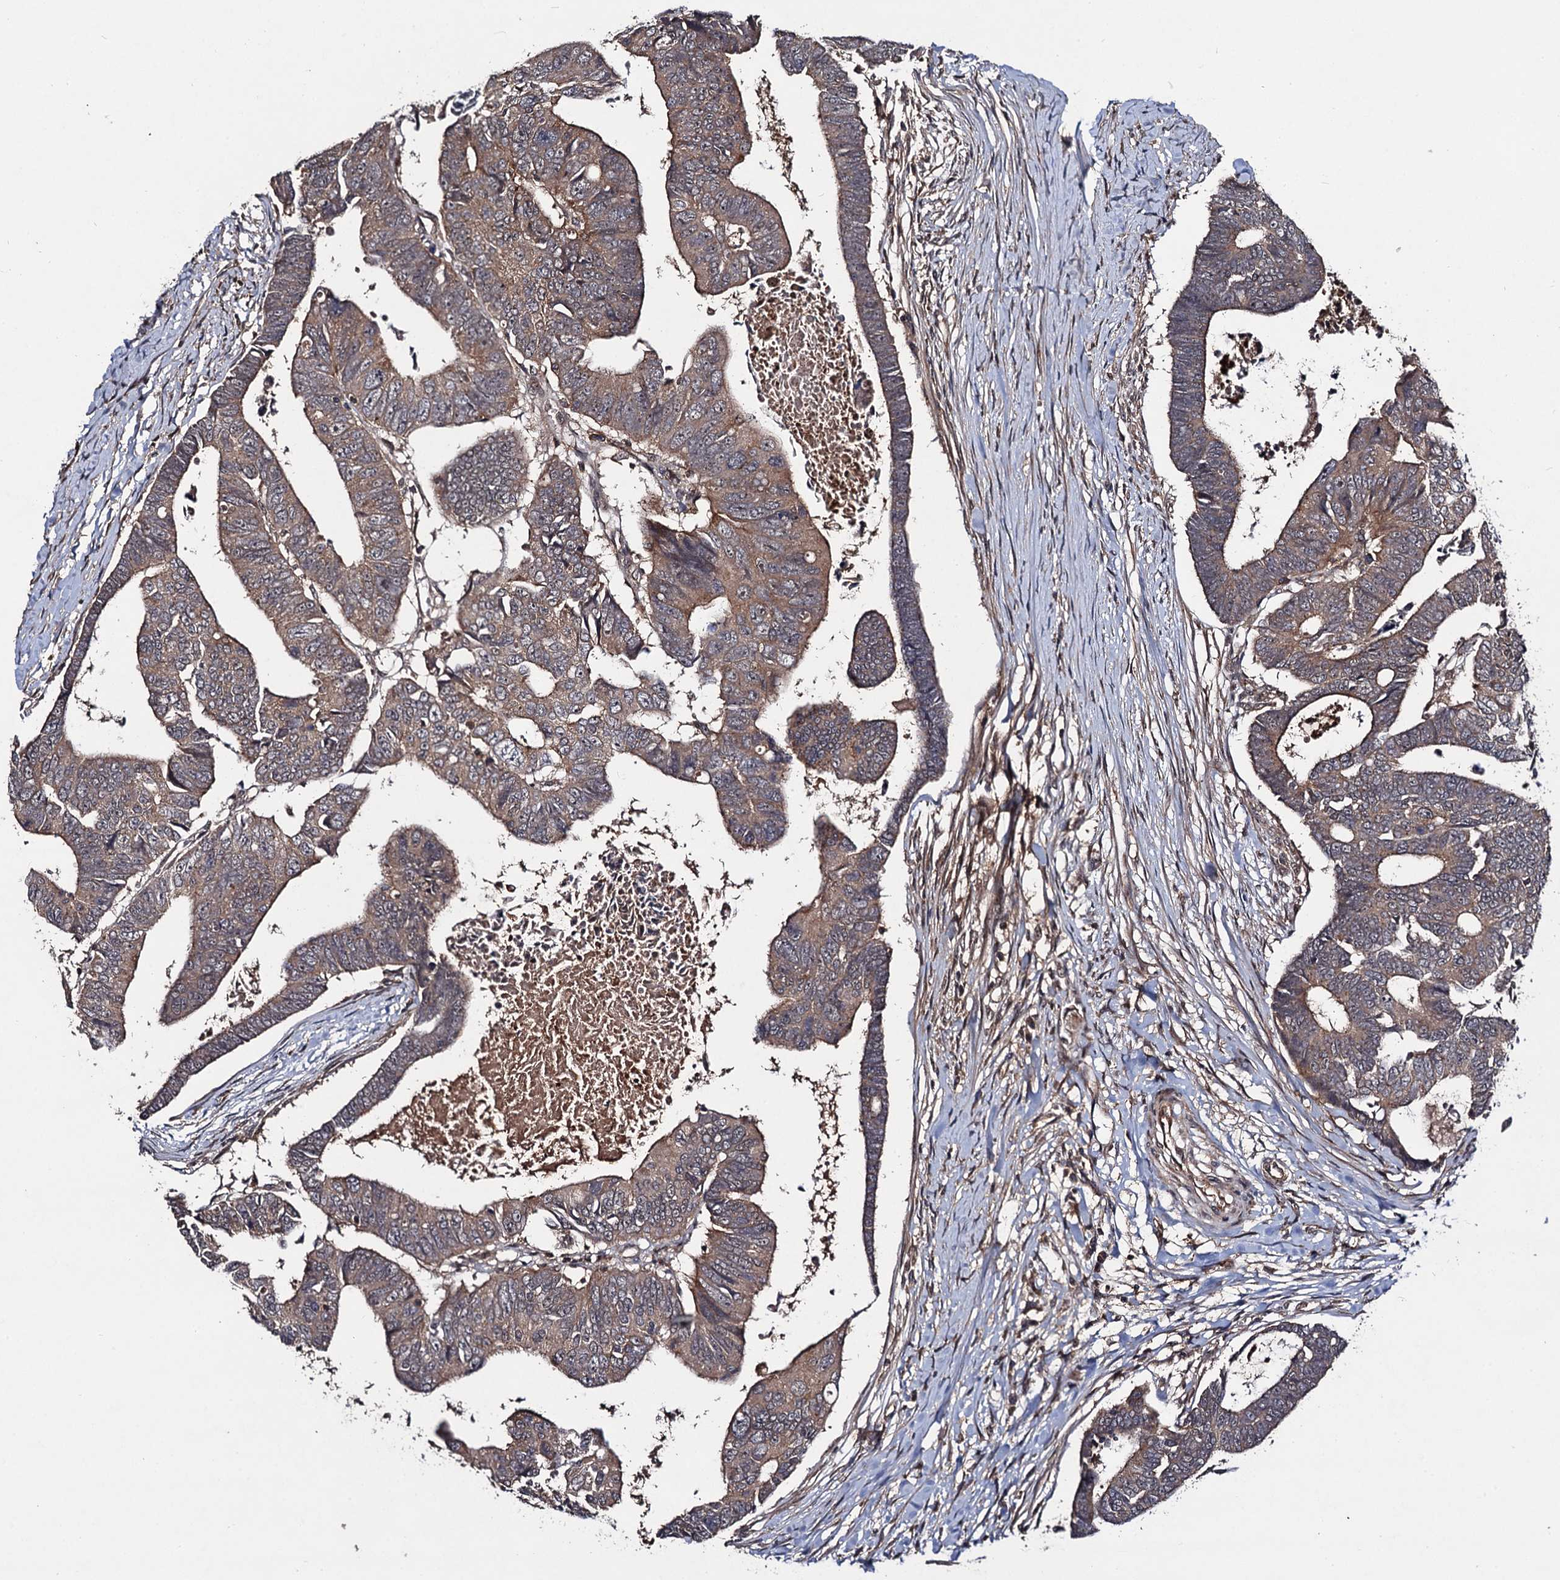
{"staining": {"intensity": "moderate", "quantity": ">75%", "location": "cytoplasmic/membranous"}, "tissue": "colorectal cancer", "cell_type": "Tumor cells", "image_type": "cancer", "snomed": [{"axis": "morphology", "description": "Adenocarcinoma, NOS"}, {"axis": "topography", "description": "Rectum"}], "caption": "Protein analysis of colorectal adenocarcinoma tissue exhibits moderate cytoplasmic/membranous positivity in about >75% of tumor cells.", "gene": "KXD1", "patient": {"sex": "female", "age": 65}}